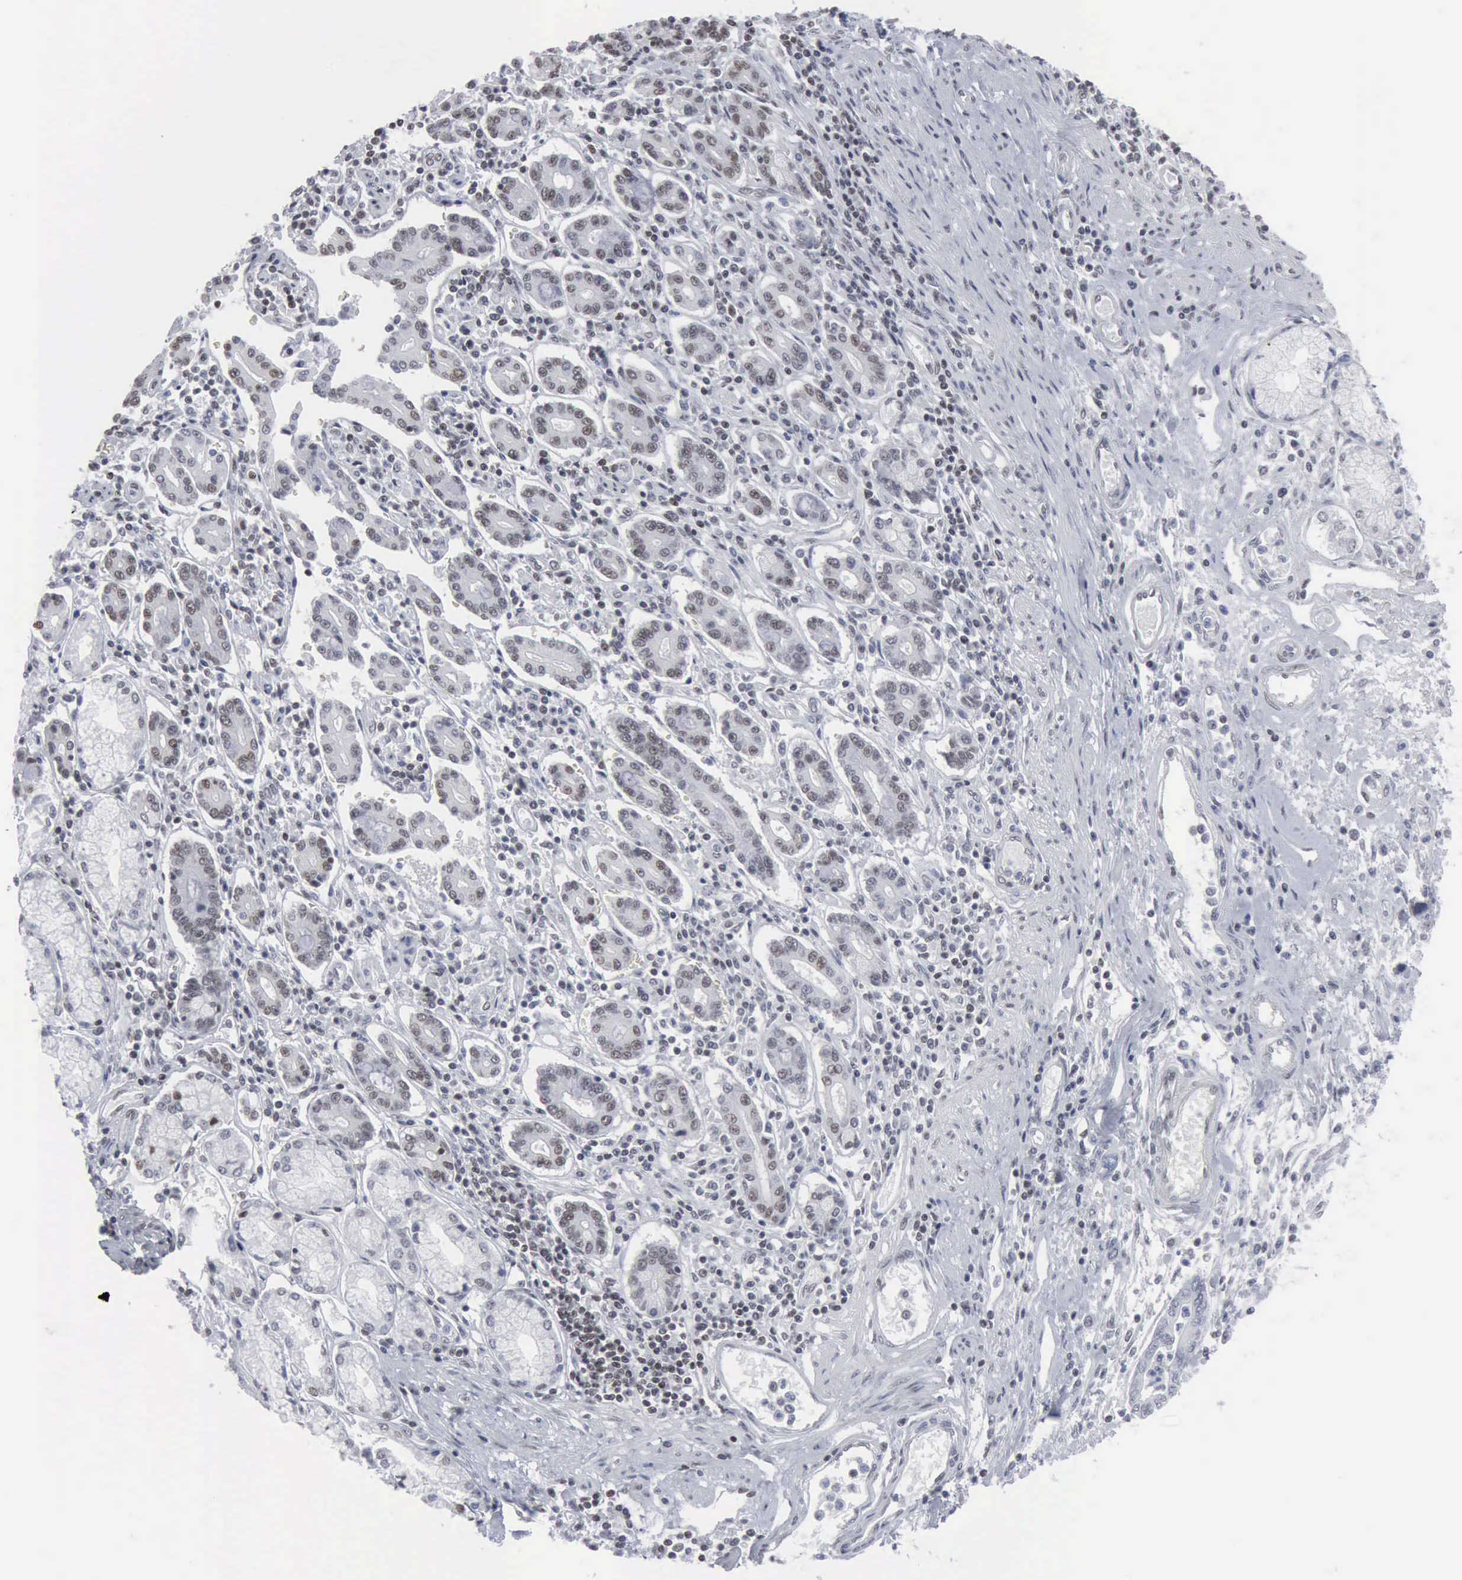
{"staining": {"intensity": "negative", "quantity": "none", "location": "none"}, "tissue": "pancreatic cancer", "cell_type": "Tumor cells", "image_type": "cancer", "snomed": [{"axis": "morphology", "description": "Adenocarcinoma, NOS"}, {"axis": "topography", "description": "Pancreas"}], "caption": "Tumor cells show no significant protein staining in pancreatic adenocarcinoma.", "gene": "XPA", "patient": {"sex": "female", "age": 57}}